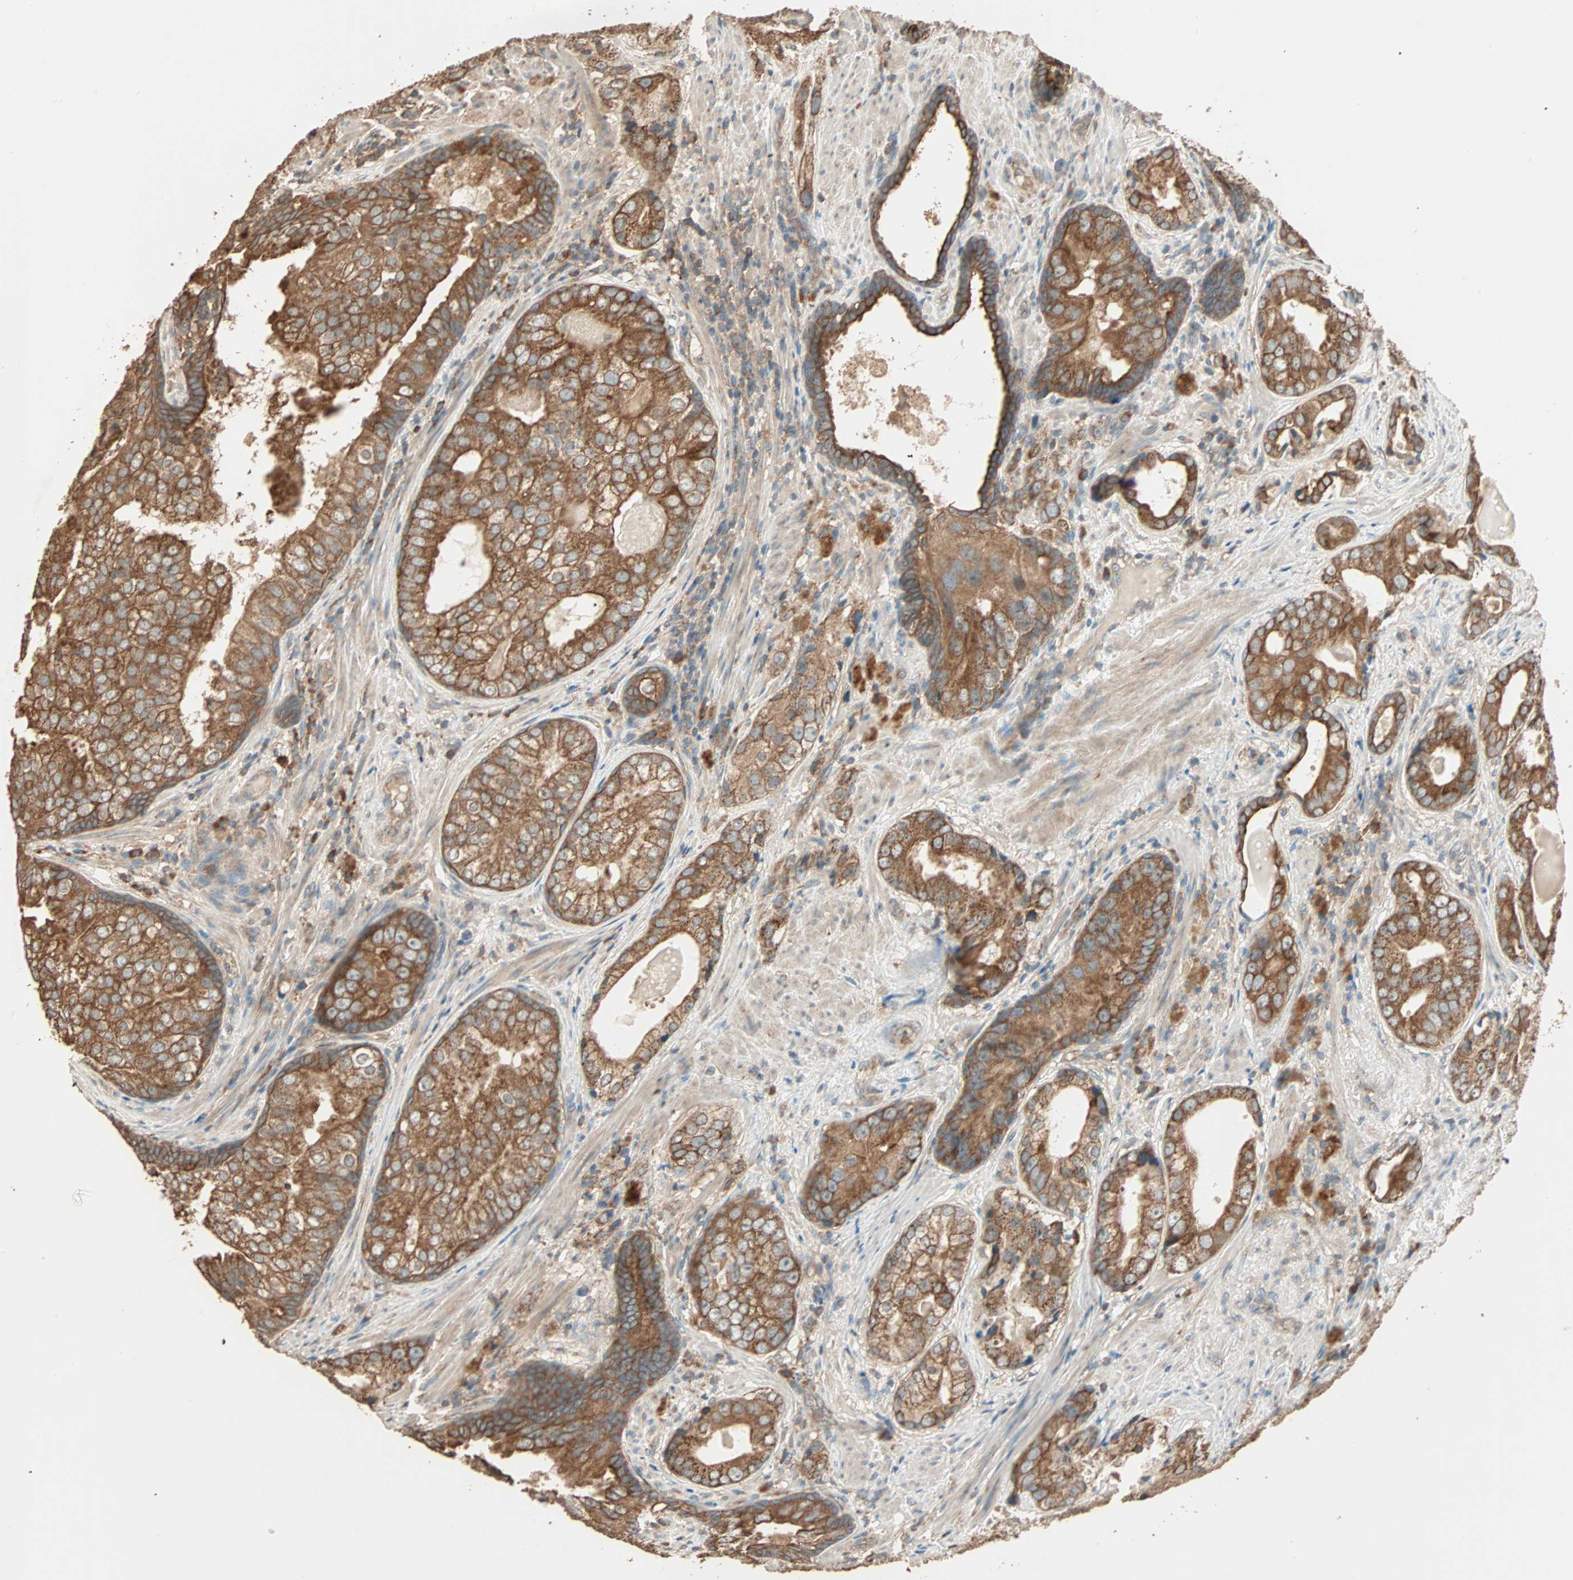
{"staining": {"intensity": "strong", "quantity": ">75%", "location": "cytoplasmic/membranous"}, "tissue": "prostate cancer", "cell_type": "Tumor cells", "image_type": "cancer", "snomed": [{"axis": "morphology", "description": "Adenocarcinoma, High grade"}, {"axis": "topography", "description": "Prostate"}], "caption": "Immunohistochemical staining of human high-grade adenocarcinoma (prostate) exhibits high levels of strong cytoplasmic/membranous protein positivity in about >75% of tumor cells.", "gene": "EIF4G2", "patient": {"sex": "male", "age": 66}}